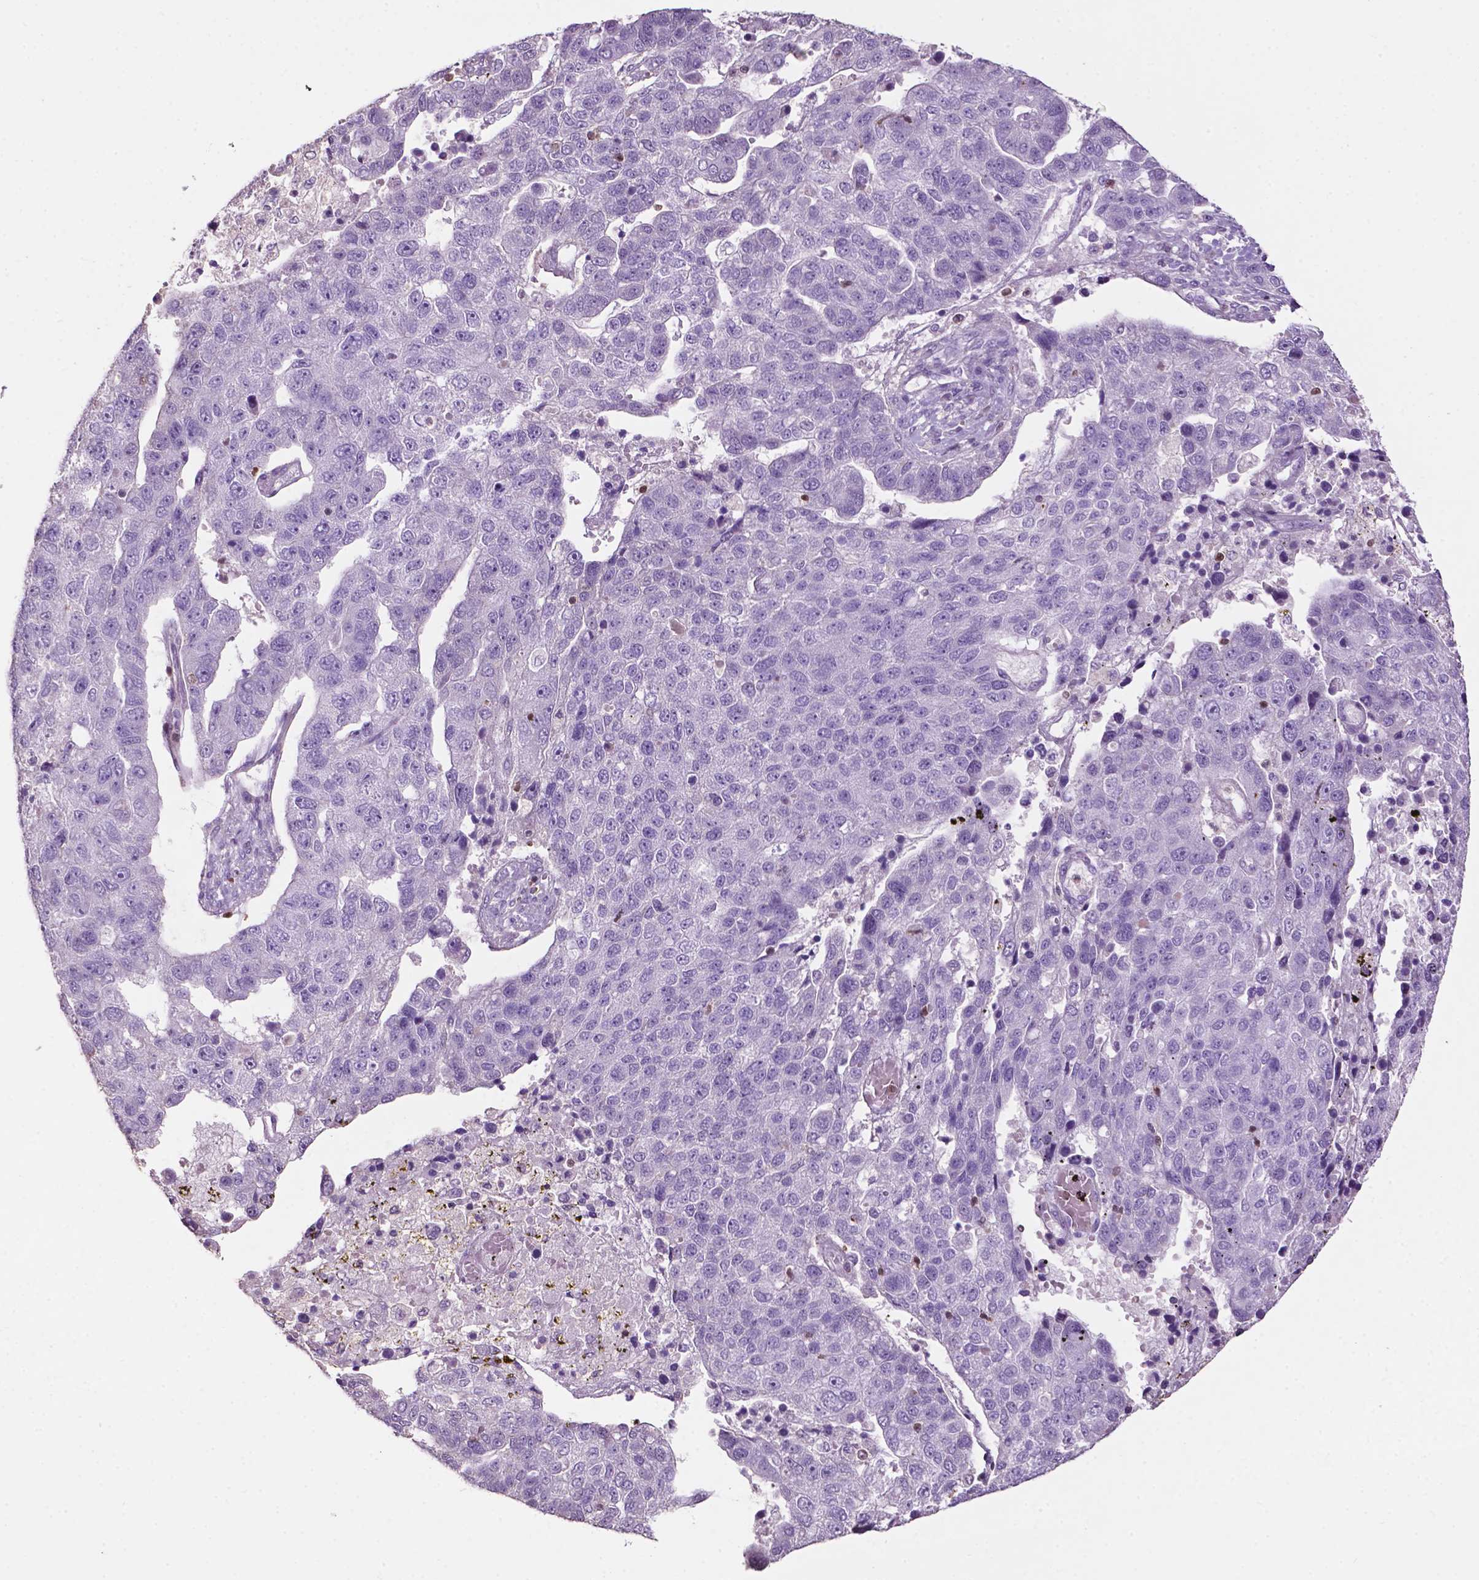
{"staining": {"intensity": "negative", "quantity": "none", "location": "none"}, "tissue": "pancreatic cancer", "cell_type": "Tumor cells", "image_type": "cancer", "snomed": [{"axis": "morphology", "description": "Adenocarcinoma, NOS"}, {"axis": "topography", "description": "Pancreas"}], "caption": "This is a histopathology image of immunohistochemistry (IHC) staining of adenocarcinoma (pancreatic), which shows no staining in tumor cells.", "gene": "TBC1D10C", "patient": {"sex": "female", "age": 61}}